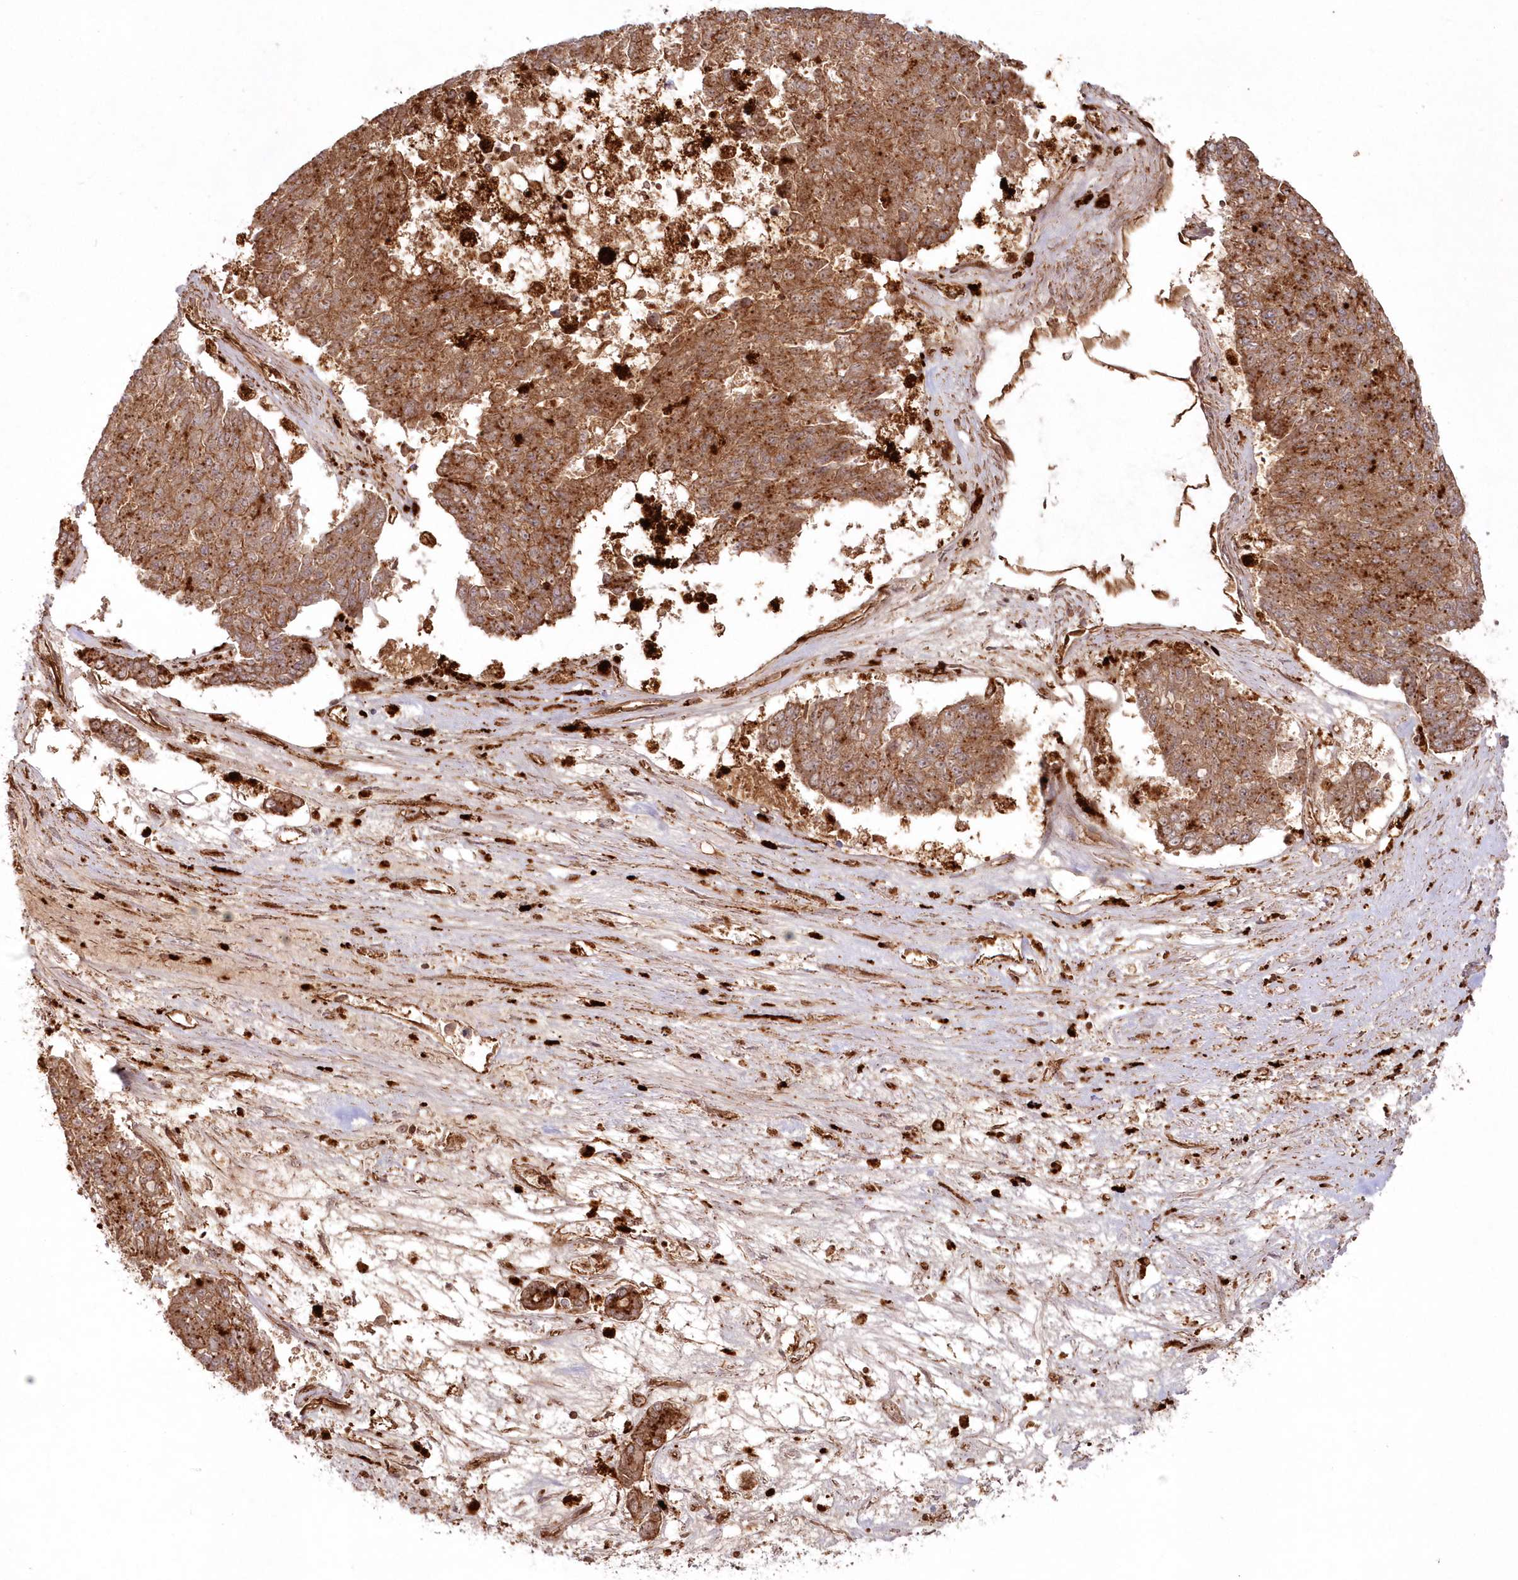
{"staining": {"intensity": "moderate", "quantity": ">75%", "location": "cytoplasmic/membranous"}, "tissue": "pancreatic cancer", "cell_type": "Tumor cells", "image_type": "cancer", "snomed": [{"axis": "morphology", "description": "Adenocarcinoma, NOS"}, {"axis": "topography", "description": "Pancreas"}], "caption": "Protein expression analysis of human pancreatic cancer reveals moderate cytoplasmic/membranous expression in approximately >75% of tumor cells.", "gene": "RGCC", "patient": {"sex": "male", "age": 50}}